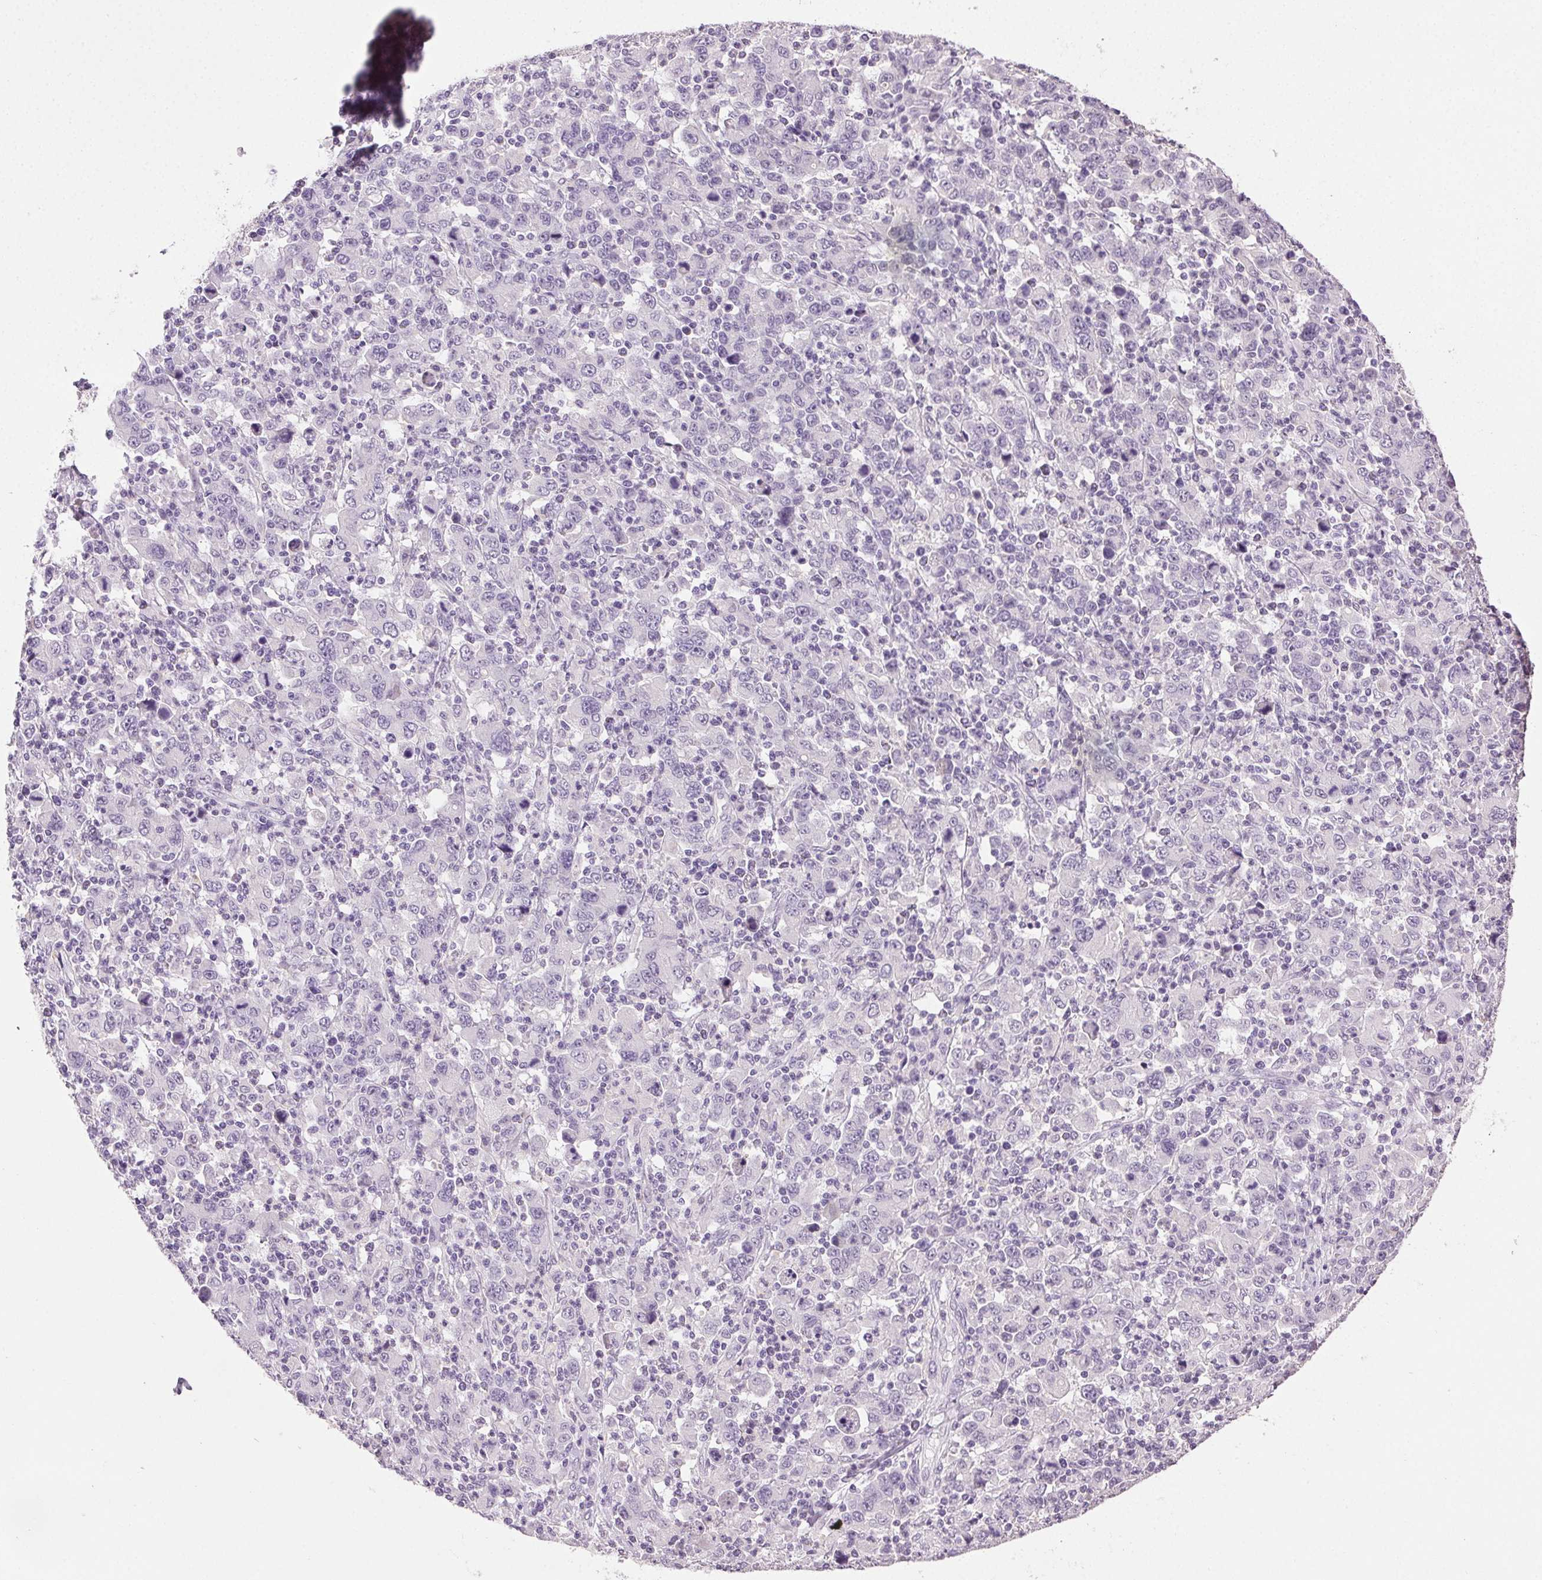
{"staining": {"intensity": "negative", "quantity": "none", "location": "none"}, "tissue": "stomach cancer", "cell_type": "Tumor cells", "image_type": "cancer", "snomed": [{"axis": "morphology", "description": "Adenocarcinoma, NOS"}, {"axis": "topography", "description": "Stomach, upper"}], "caption": "Immunohistochemical staining of stomach adenocarcinoma displays no significant positivity in tumor cells. Nuclei are stained in blue.", "gene": "CLDN10", "patient": {"sex": "male", "age": 69}}